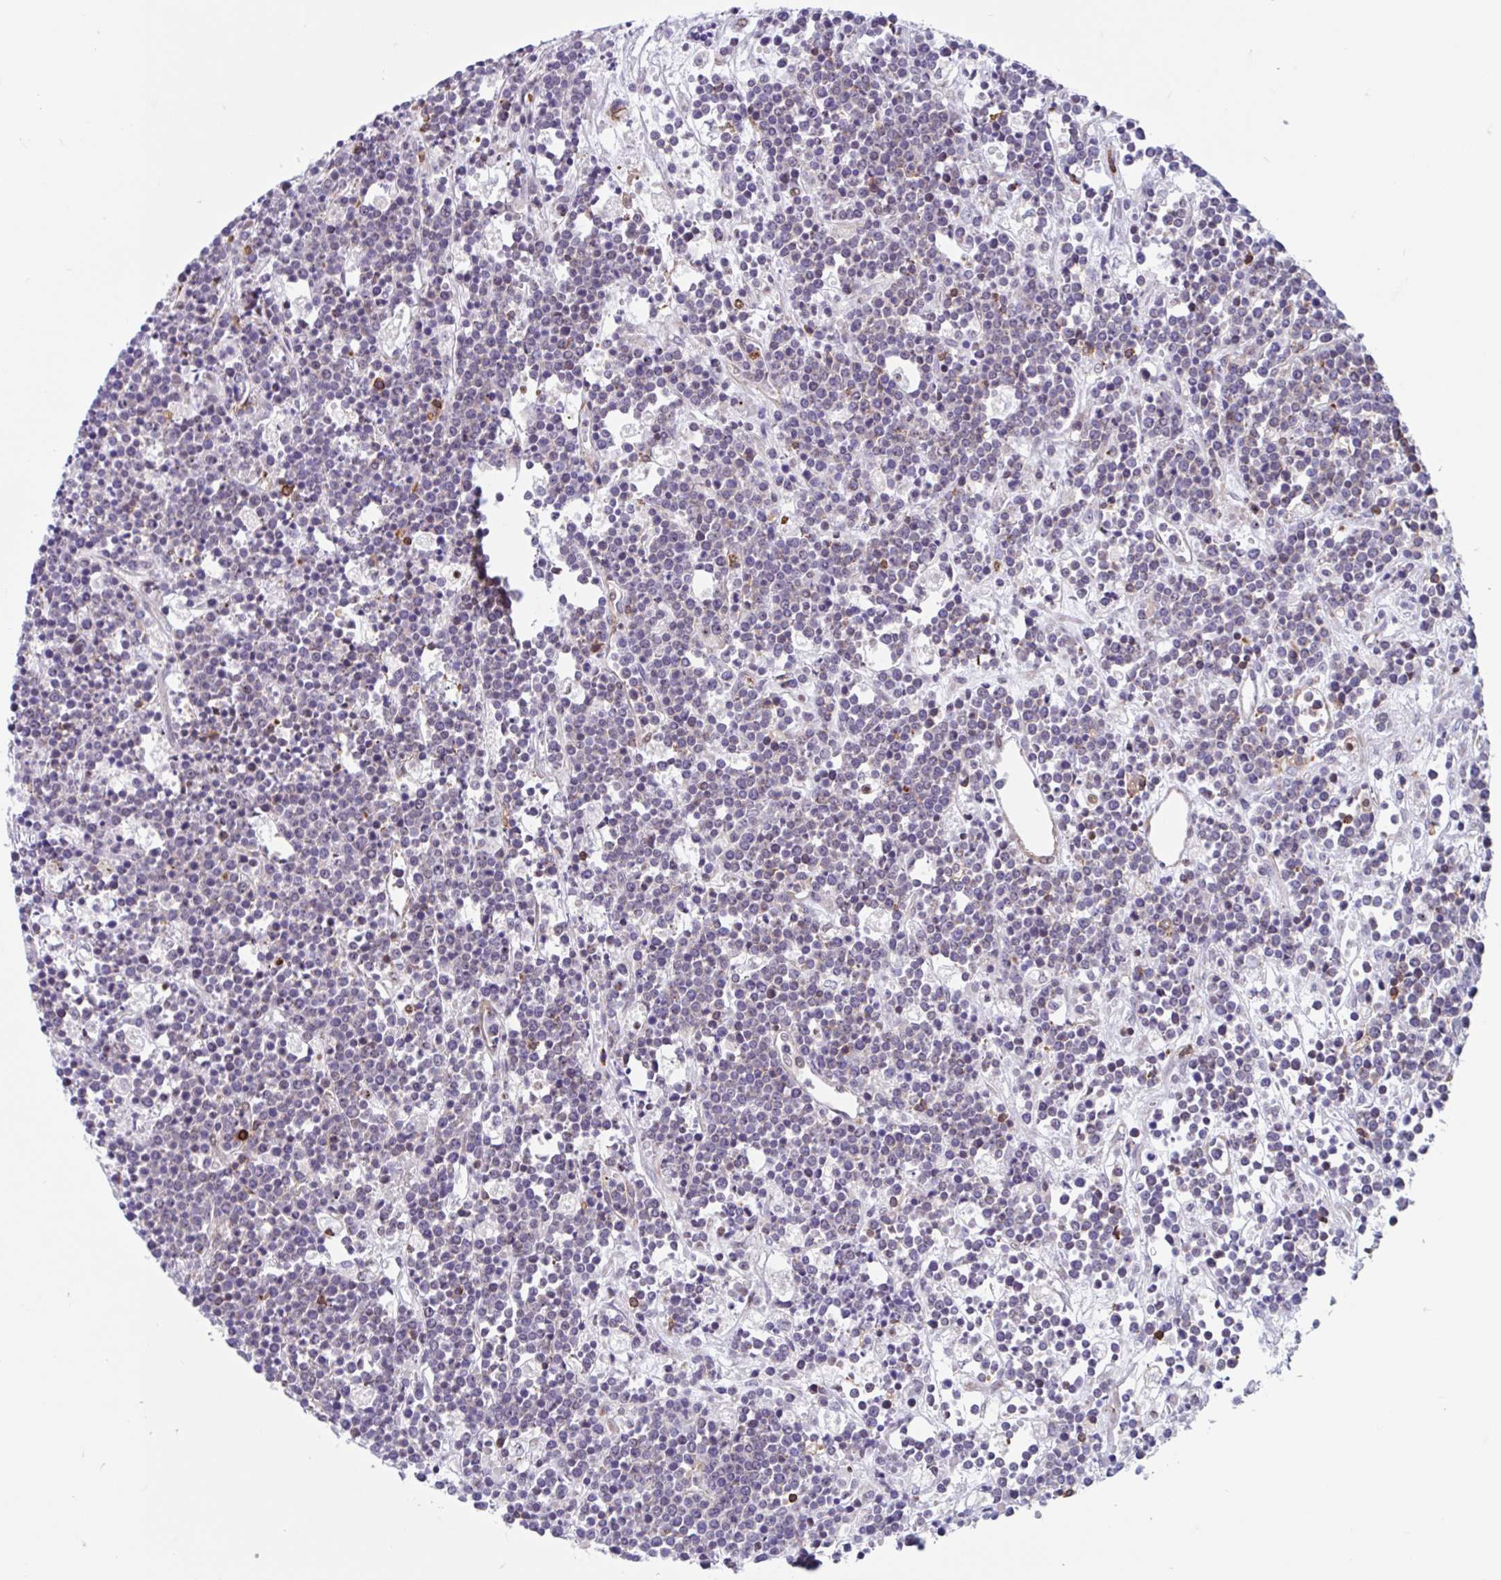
{"staining": {"intensity": "weak", "quantity": "<25%", "location": "cytoplasmic/membranous"}, "tissue": "lymphoma", "cell_type": "Tumor cells", "image_type": "cancer", "snomed": [{"axis": "morphology", "description": "Malignant lymphoma, non-Hodgkin's type, High grade"}, {"axis": "topography", "description": "Ovary"}], "caption": "A photomicrograph of malignant lymphoma, non-Hodgkin's type (high-grade) stained for a protein reveals no brown staining in tumor cells.", "gene": "EFHD1", "patient": {"sex": "female", "age": 56}}